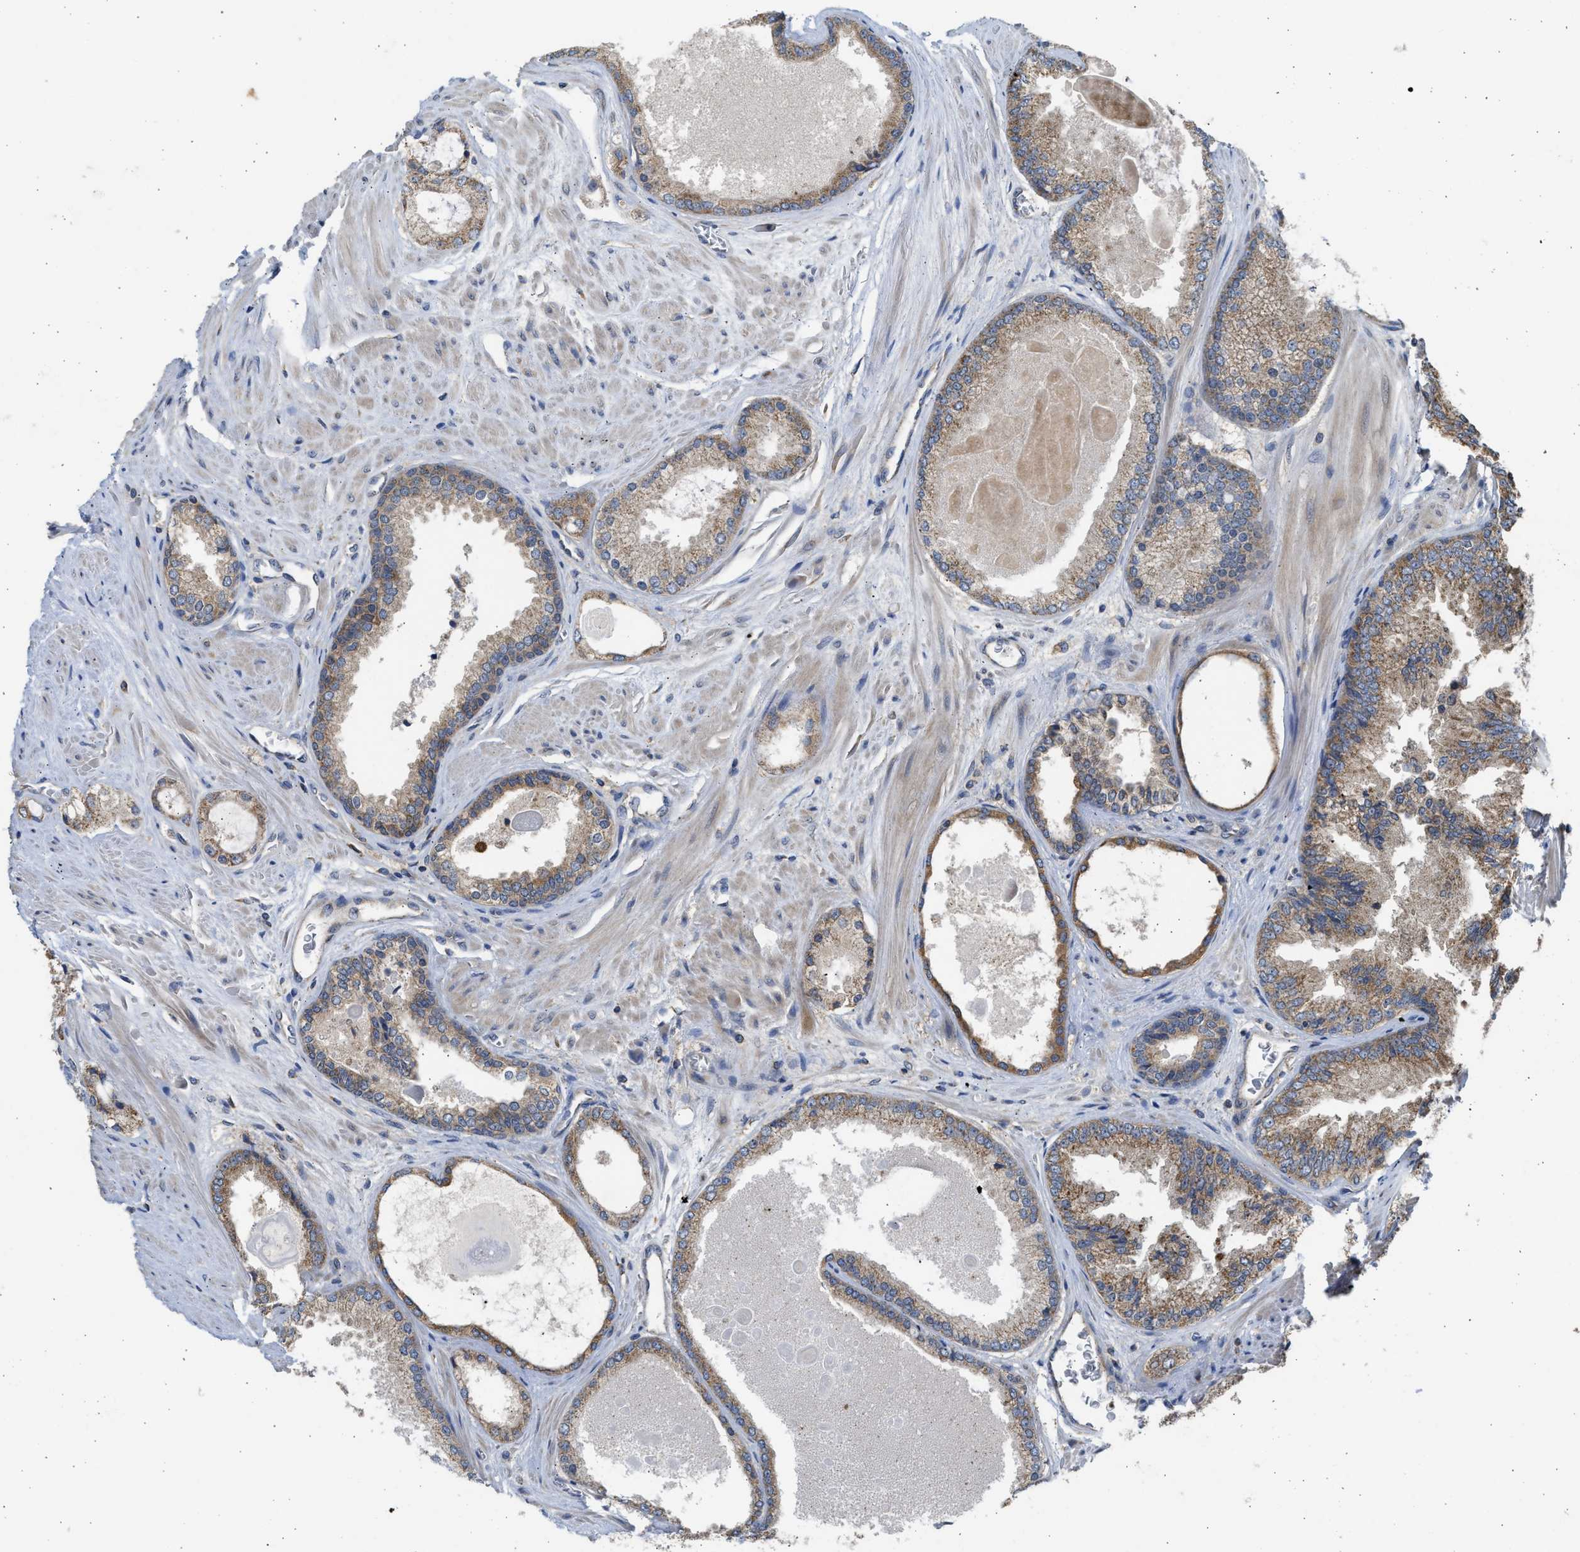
{"staining": {"intensity": "moderate", "quantity": ">75%", "location": "cytoplasmic/membranous"}, "tissue": "prostate cancer", "cell_type": "Tumor cells", "image_type": "cancer", "snomed": [{"axis": "morphology", "description": "Adenocarcinoma, High grade"}, {"axis": "topography", "description": "Prostate"}], "caption": "Prostate adenocarcinoma (high-grade) was stained to show a protein in brown. There is medium levels of moderate cytoplasmic/membranous positivity in approximately >75% of tumor cells.", "gene": "CYP1A1", "patient": {"sex": "male", "age": 65}}